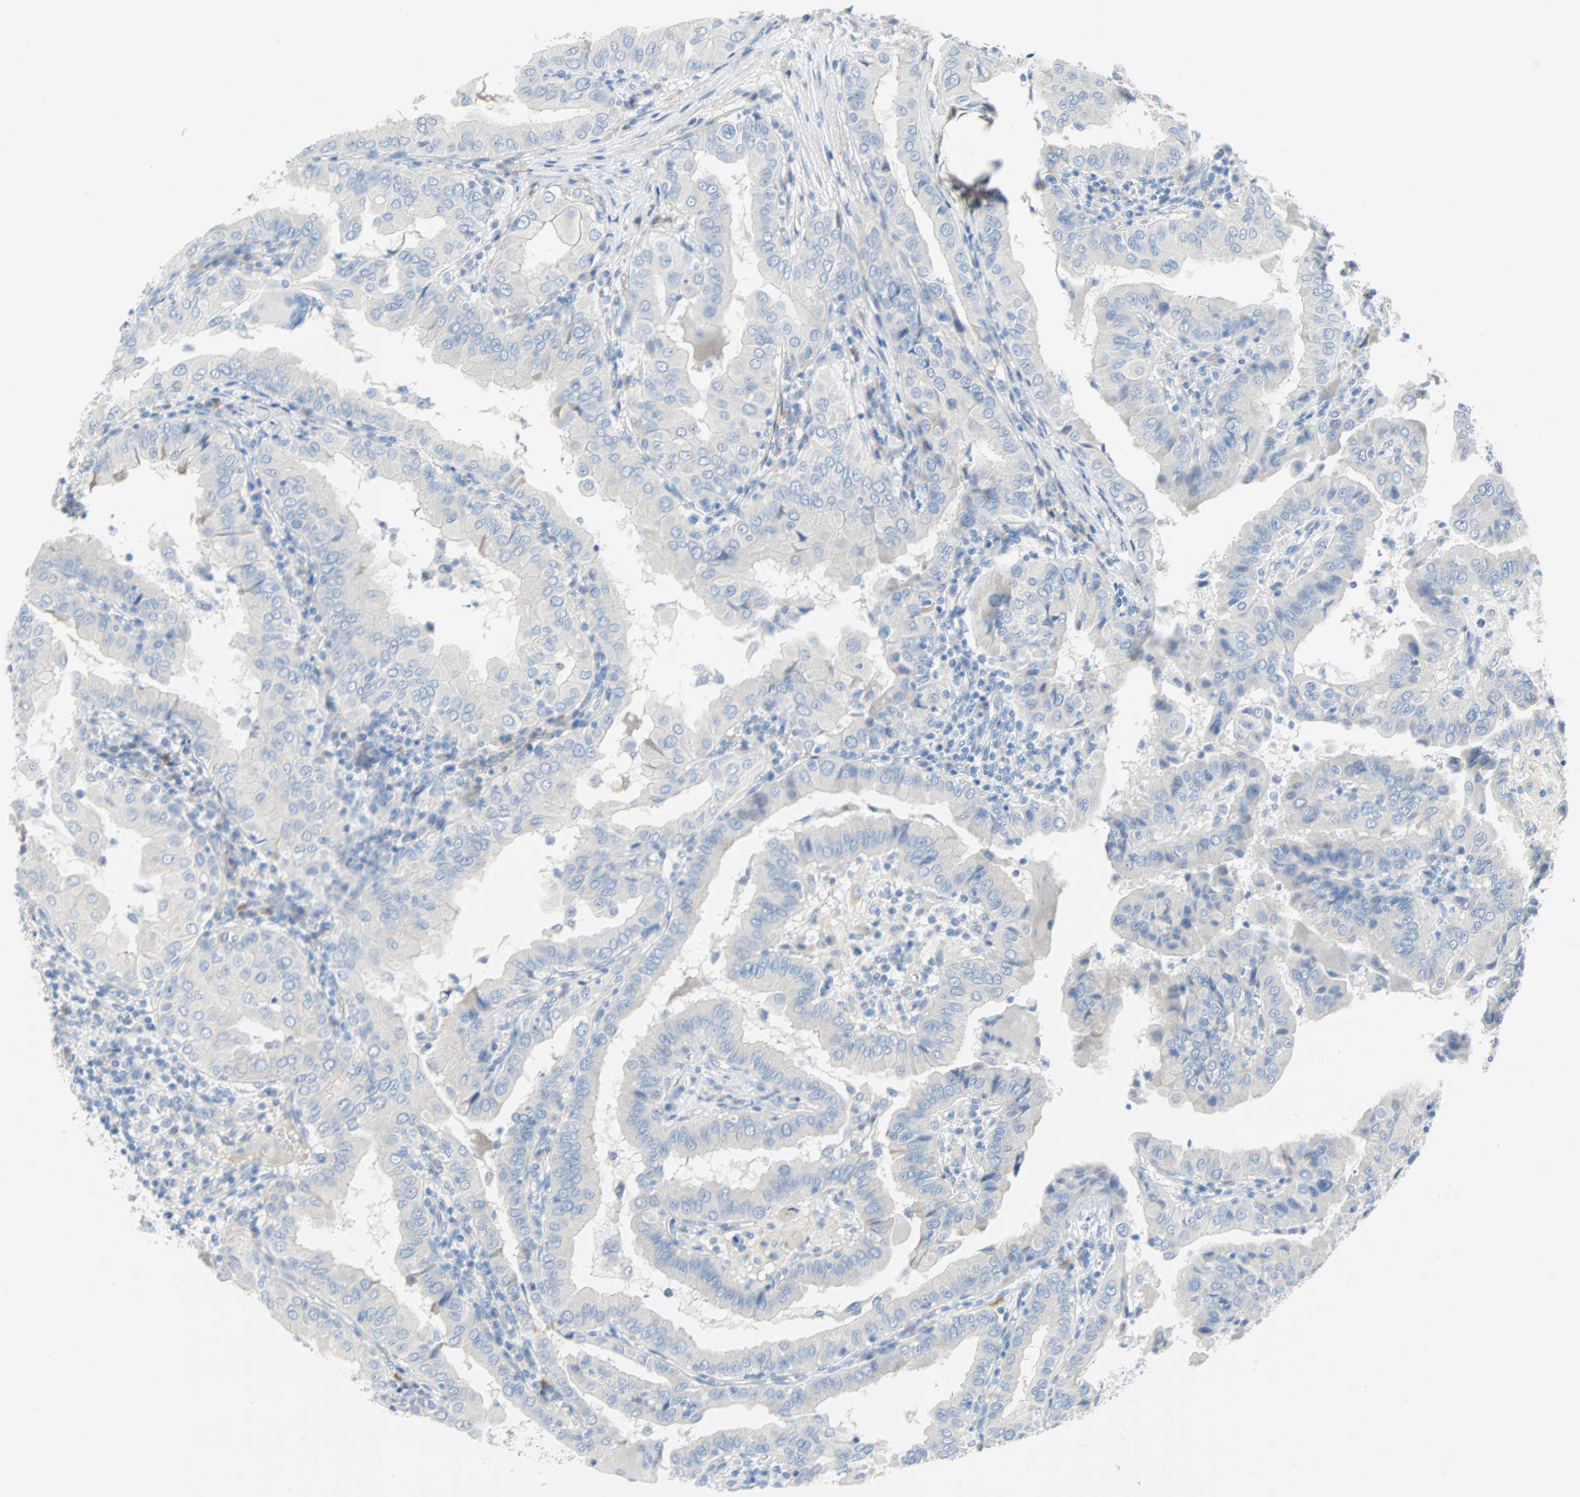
{"staining": {"intensity": "negative", "quantity": "none", "location": "none"}, "tissue": "thyroid cancer", "cell_type": "Tumor cells", "image_type": "cancer", "snomed": [{"axis": "morphology", "description": "Papillary adenocarcinoma, NOS"}, {"axis": "topography", "description": "Thyroid gland"}], "caption": "Human thyroid cancer (papillary adenocarcinoma) stained for a protein using immunohistochemistry (IHC) shows no positivity in tumor cells.", "gene": "PDPN", "patient": {"sex": "male", "age": 33}}